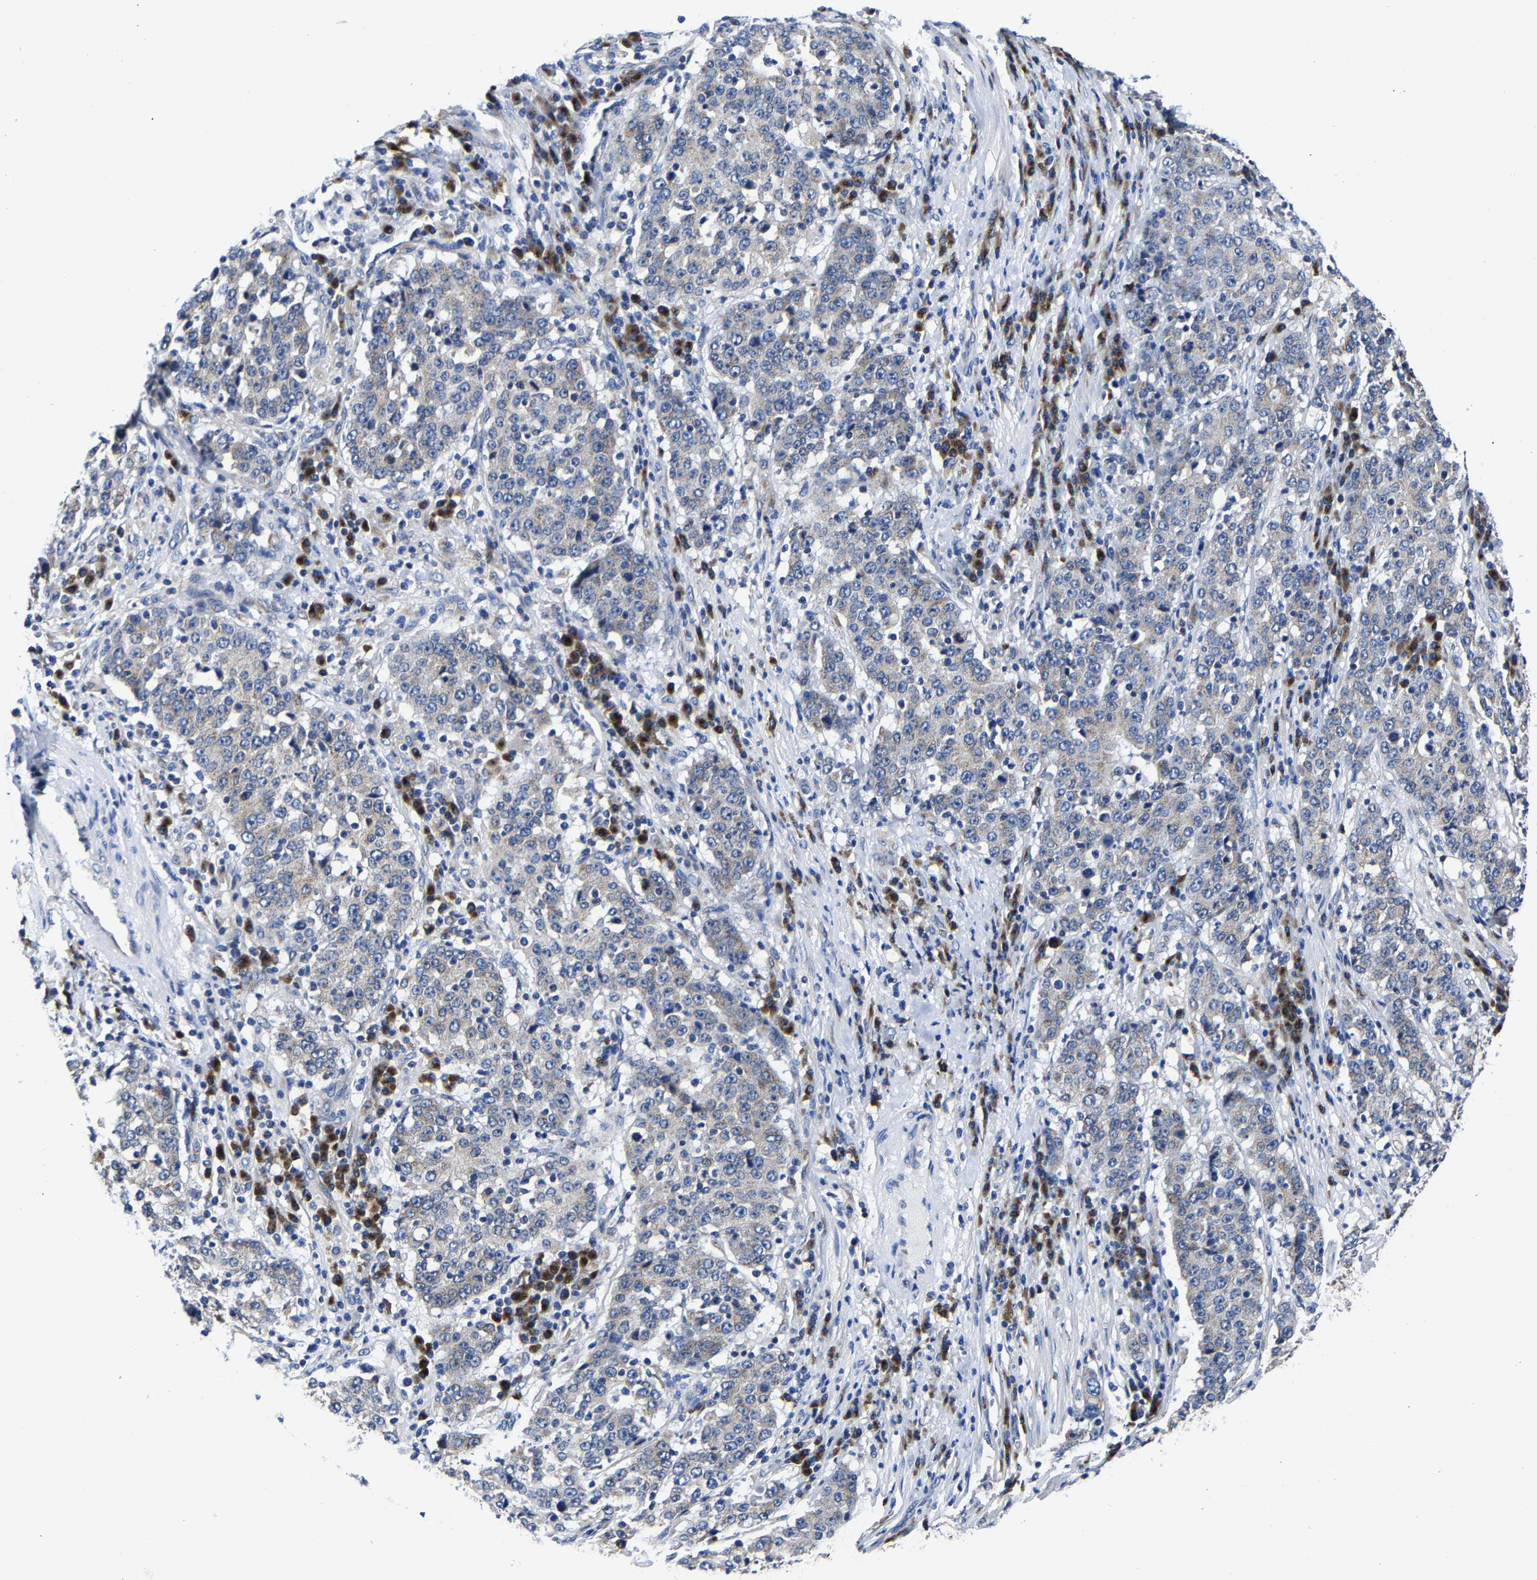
{"staining": {"intensity": "negative", "quantity": "none", "location": "none"}, "tissue": "stomach cancer", "cell_type": "Tumor cells", "image_type": "cancer", "snomed": [{"axis": "morphology", "description": "Adenocarcinoma, NOS"}, {"axis": "topography", "description": "Stomach"}], "caption": "Adenocarcinoma (stomach) stained for a protein using immunohistochemistry (IHC) shows no staining tumor cells.", "gene": "EBAG9", "patient": {"sex": "male", "age": 59}}